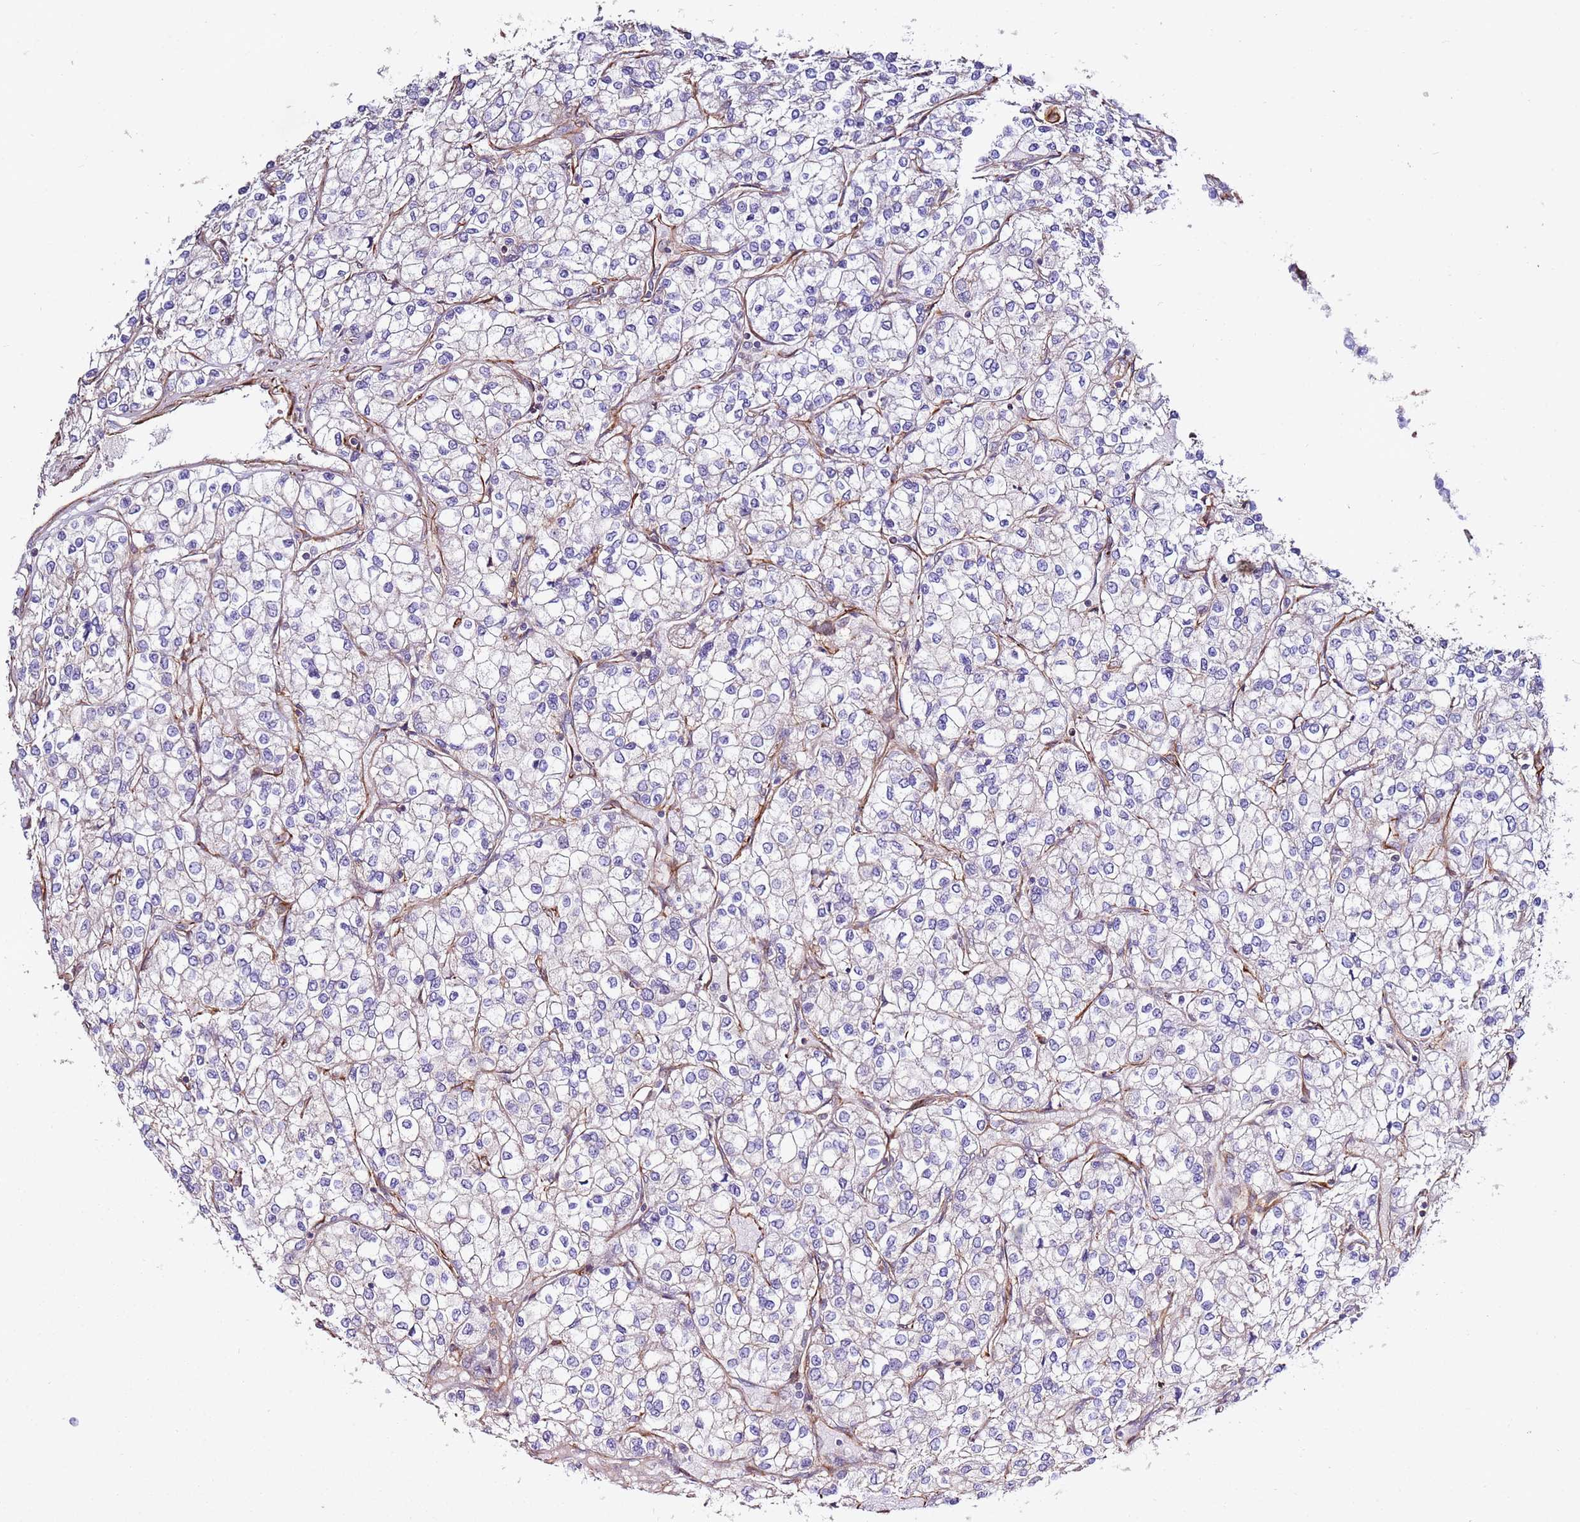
{"staining": {"intensity": "negative", "quantity": "none", "location": "none"}, "tissue": "renal cancer", "cell_type": "Tumor cells", "image_type": "cancer", "snomed": [{"axis": "morphology", "description": "Adenocarcinoma, NOS"}, {"axis": "topography", "description": "Kidney"}], "caption": "Renal adenocarcinoma was stained to show a protein in brown. There is no significant positivity in tumor cells.", "gene": "MRGPRE", "patient": {"sex": "male", "age": 80}}